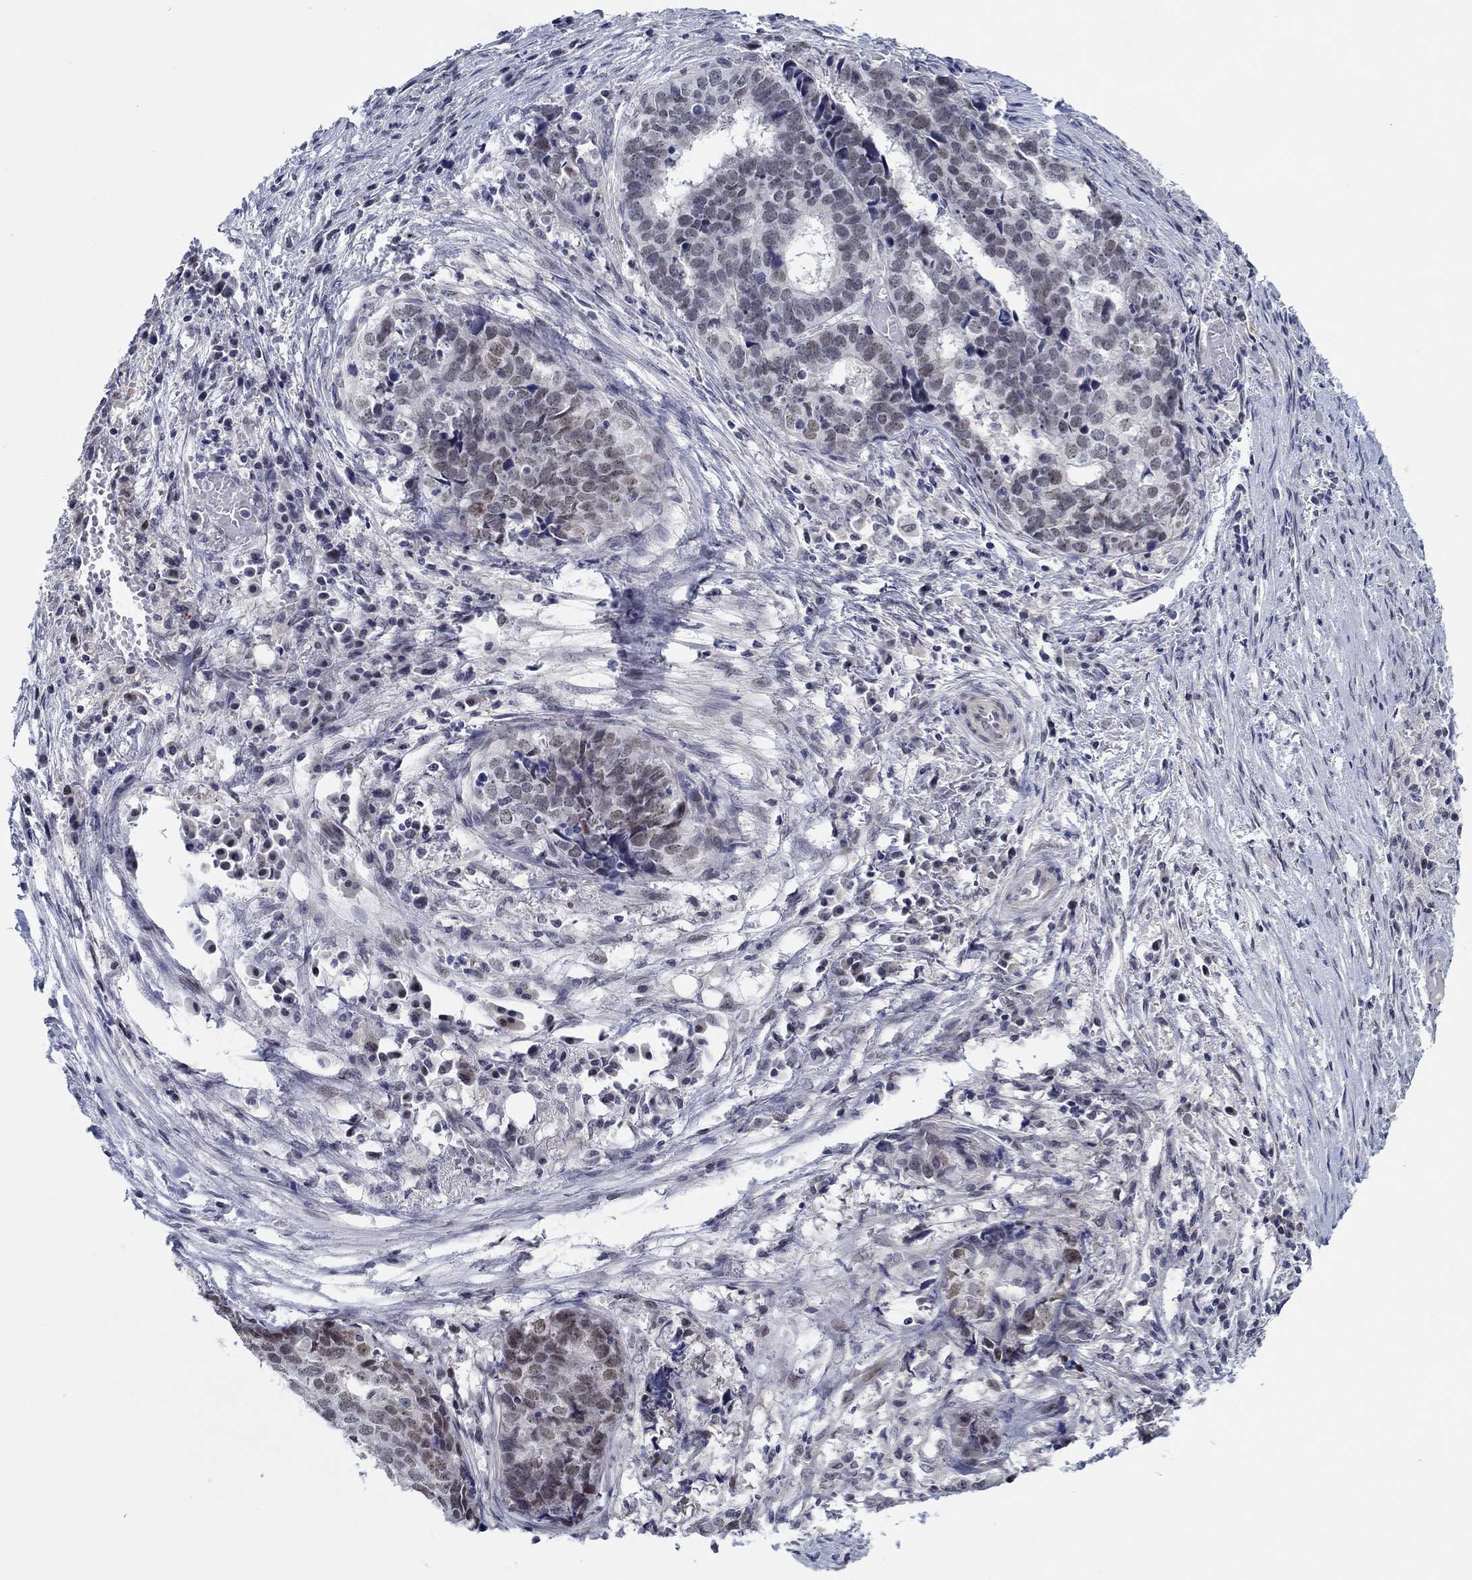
{"staining": {"intensity": "weak", "quantity": "25%-75%", "location": "nuclear"}, "tissue": "stomach cancer", "cell_type": "Tumor cells", "image_type": "cancer", "snomed": [{"axis": "morphology", "description": "Adenocarcinoma, NOS"}, {"axis": "topography", "description": "Stomach"}], "caption": "The histopathology image exhibits staining of stomach cancer, revealing weak nuclear protein staining (brown color) within tumor cells.", "gene": "SLC34A1", "patient": {"sex": "male", "age": 69}}